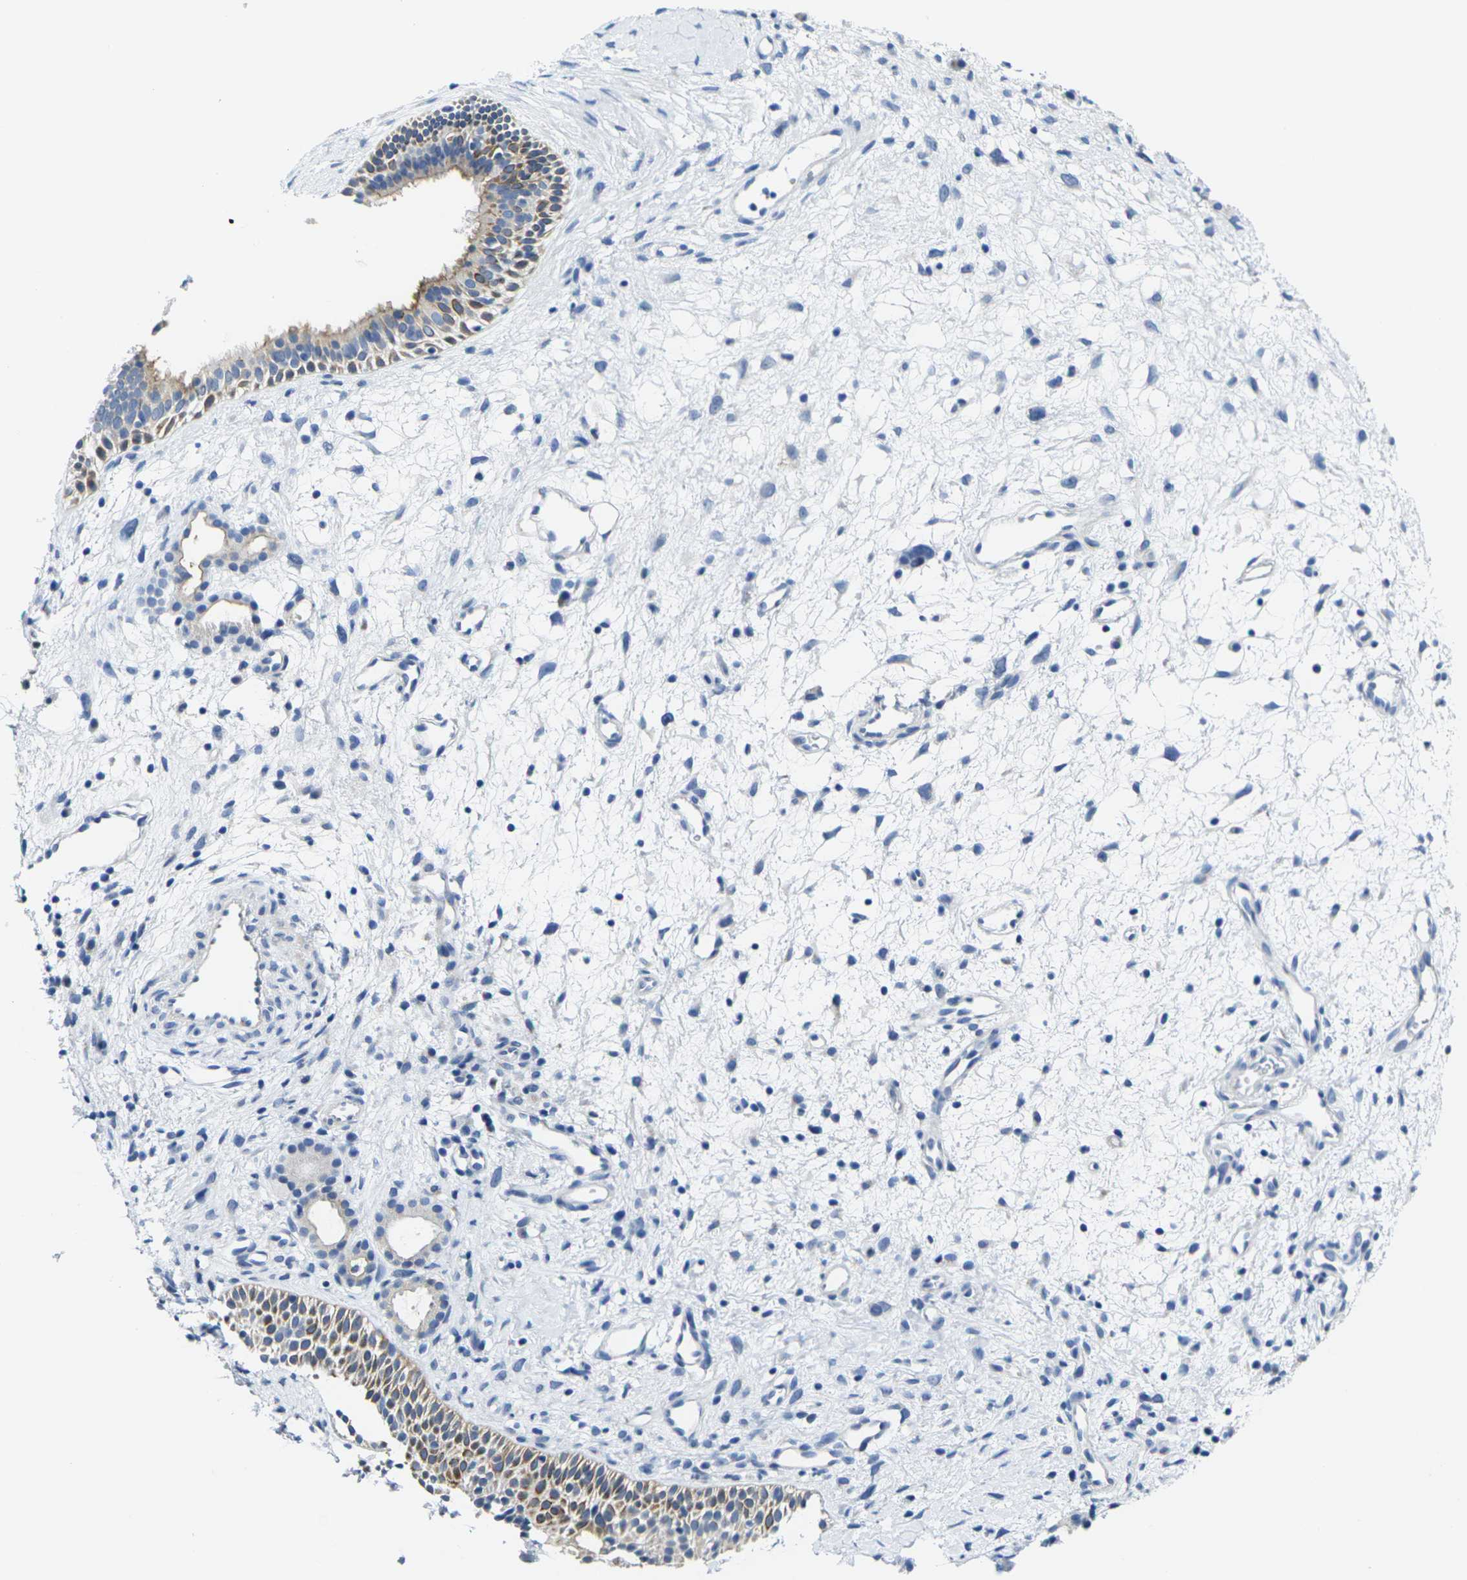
{"staining": {"intensity": "moderate", "quantity": "<25%", "location": "cytoplasmic/membranous"}, "tissue": "nasopharynx", "cell_type": "Respiratory epithelial cells", "image_type": "normal", "snomed": [{"axis": "morphology", "description": "Normal tissue, NOS"}, {"axis": "topography", "description": "Nasopharynx"}], "caption": "Immunohistochemical staining of normal nasopharynx reveals moderate cytoplasmic/membranous protein expression in about <25% of respiratory epithelial cells.", "gene": "CRK", "patient": {"sex": "male", "age": 22}}